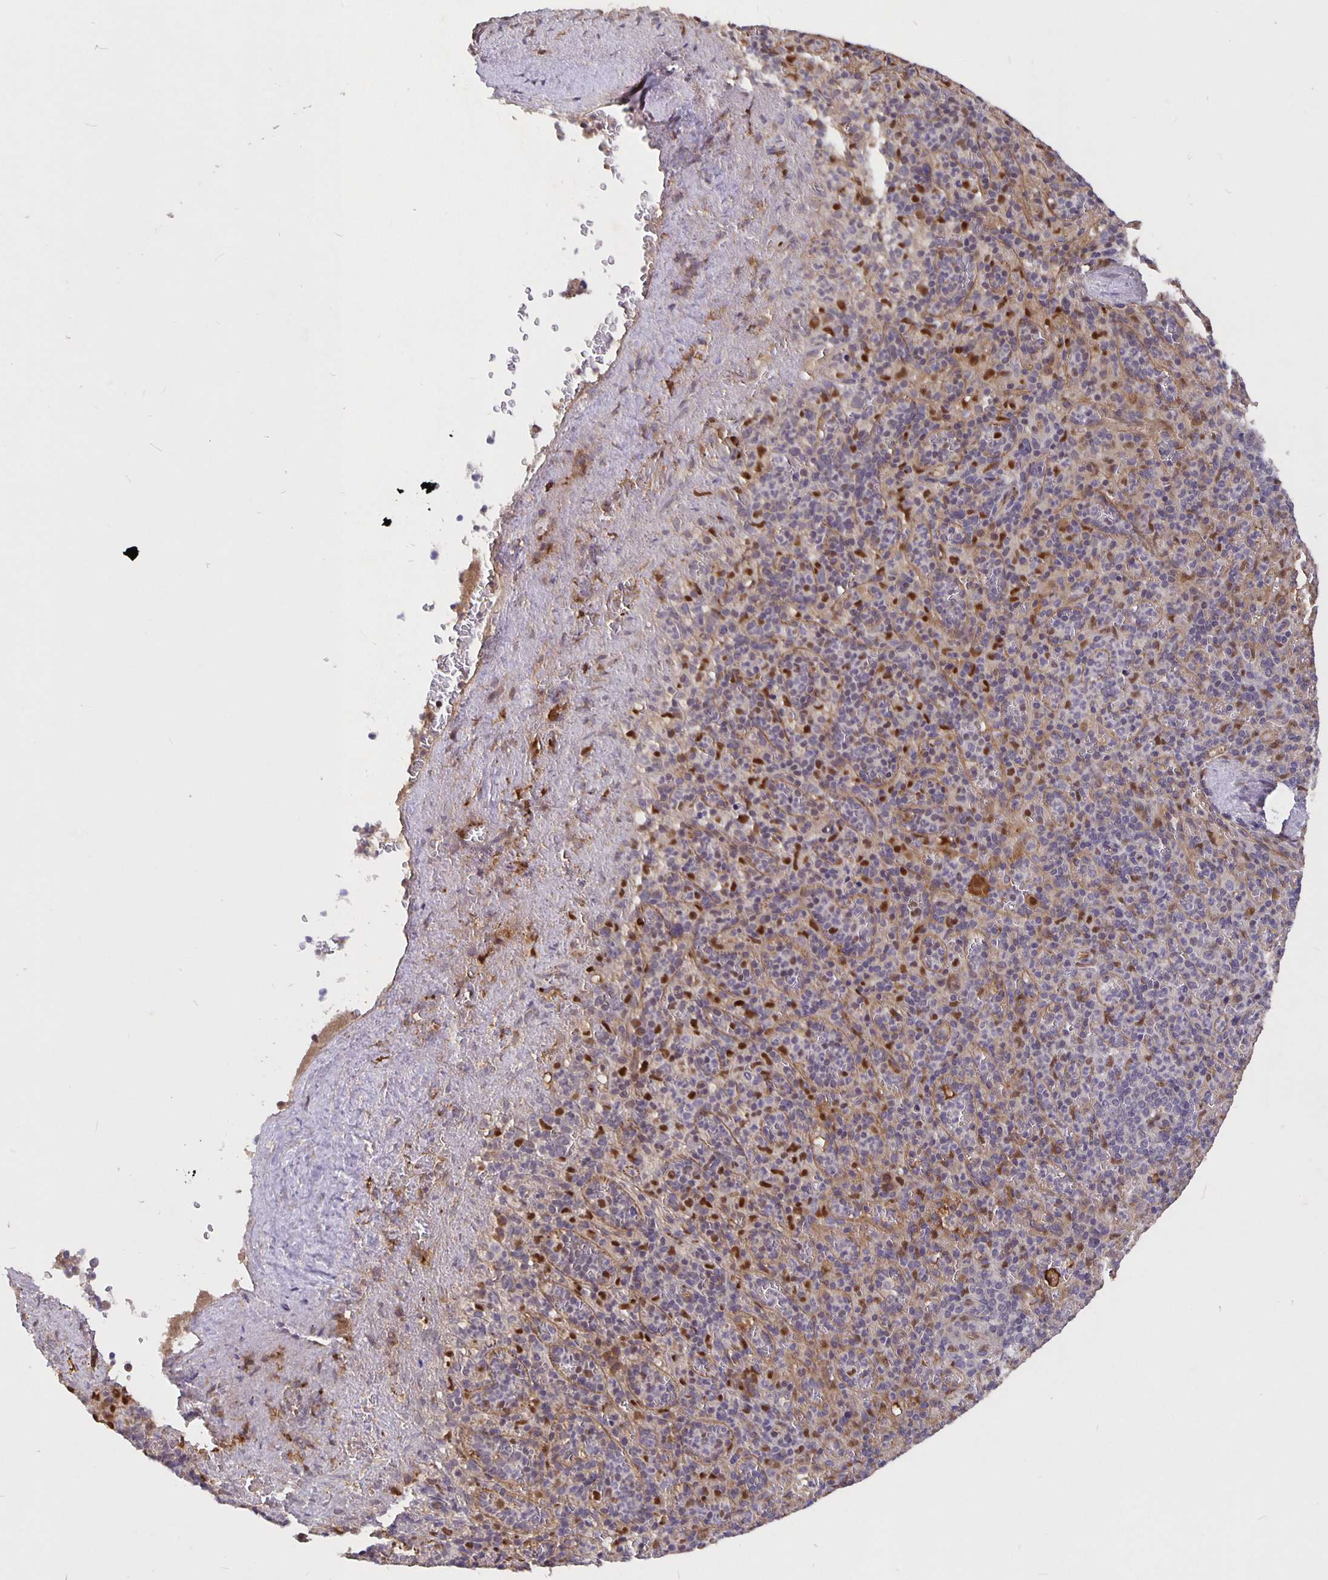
{"staining": {"intensity": "negative", "quantity": "none", "location": "none"}, "tissue": "spleen", "cell_type": "Cells in red pulp", "image_type": "normal", "snomed": [{"axis": "morphology", "description": "Normal tissue, NOS"}, {"axis": "topography", "description": "Spleen"}], "caption": "DAB (3,3'-diaminobenzidine) immunohistochemical staining of benign human spleen reveals no significant positivity in cells in red pulp.", "gene": "NOG", "patient": {"sex": "female", "age": 74}}